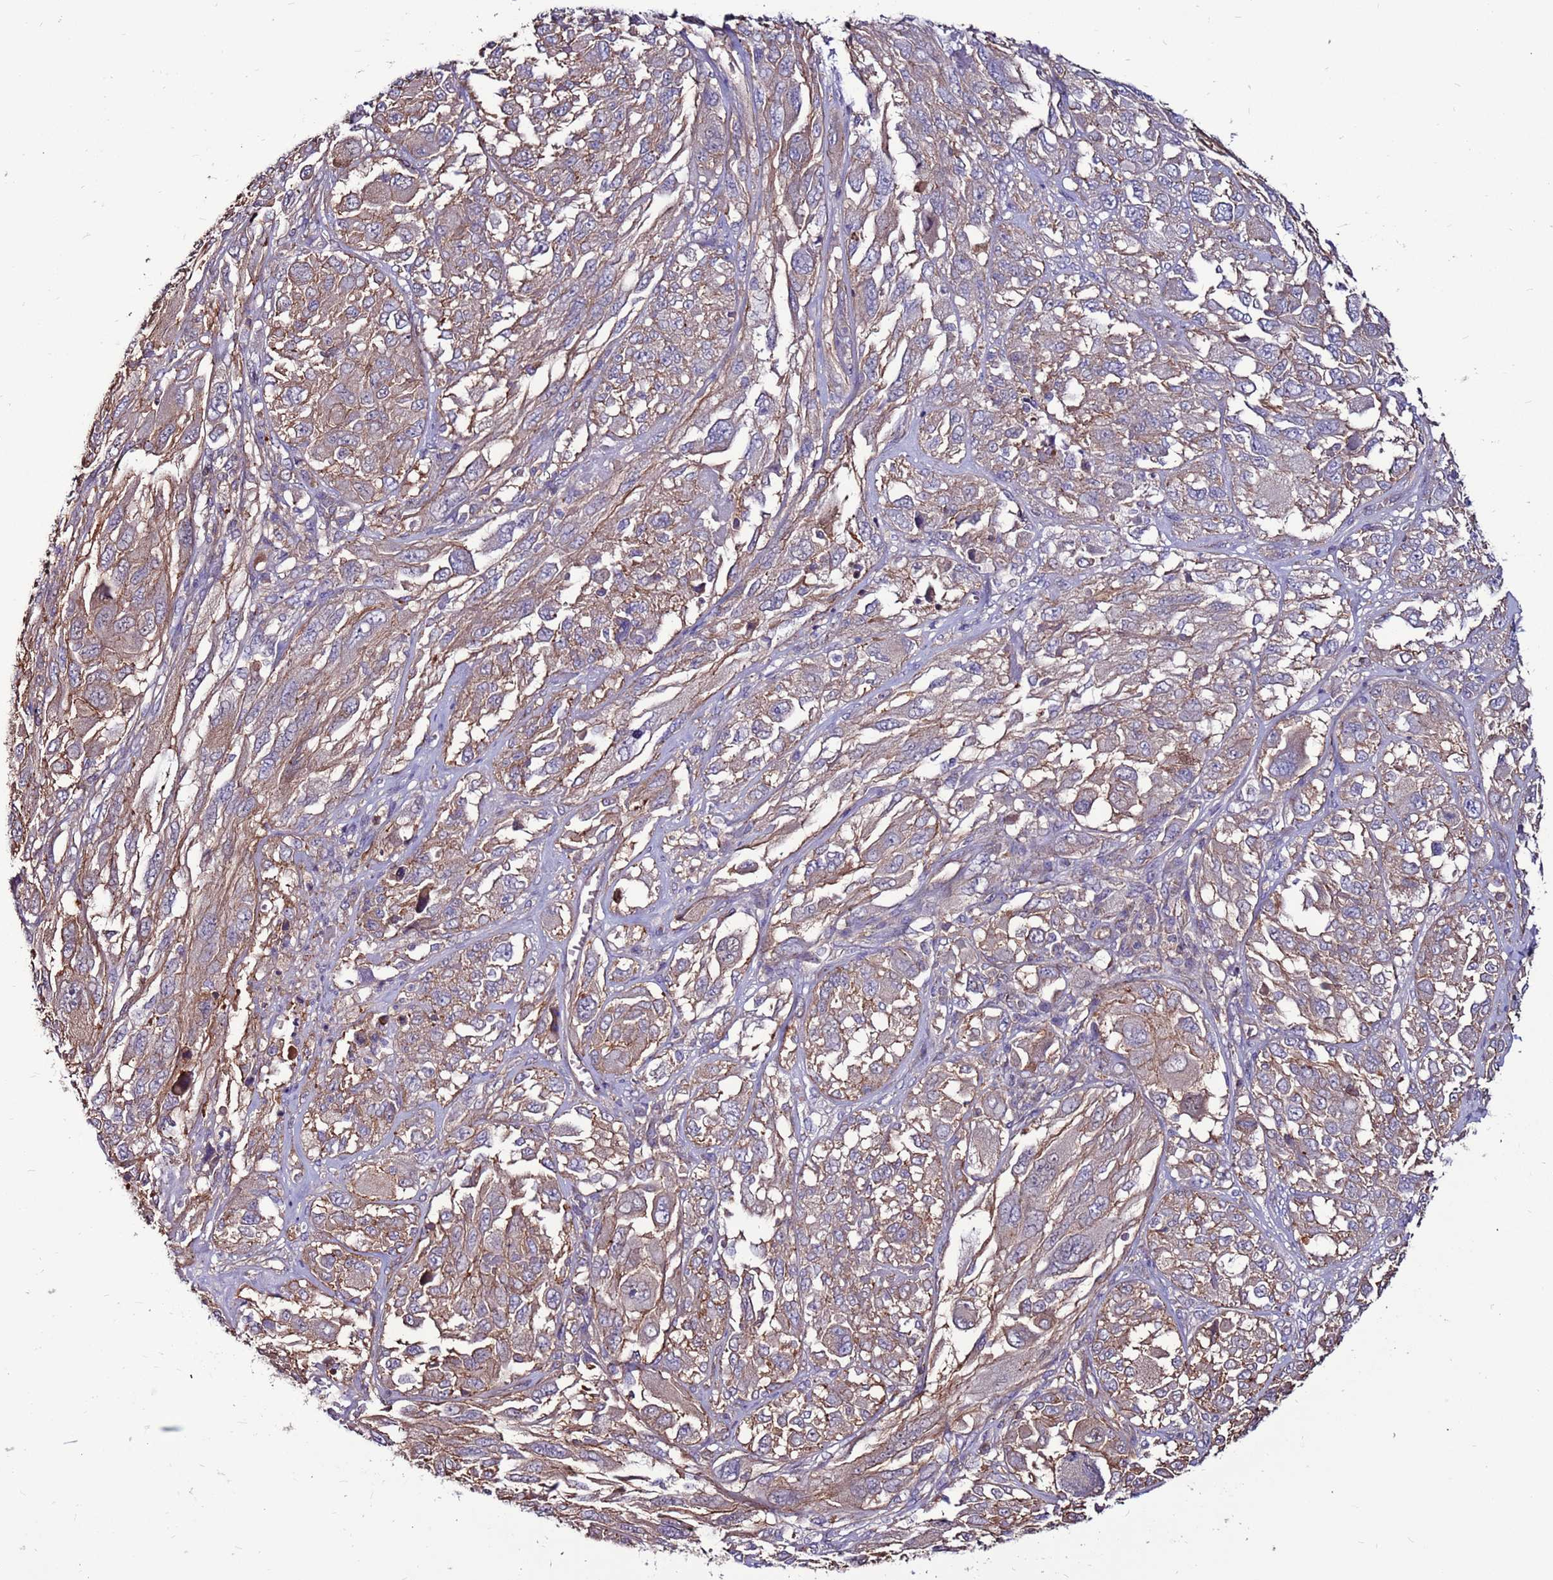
{"staining": {"intensity": "moderate", "quantity": "<25%", "location": "cytoplasmic/membranous"}, "tissue": "melanoma", "cell_type": "Tumor cells", "image_type": "cancer", "snomed": [{"axis": "morphology", "description": "Malignant melanoma, NOS"}, {"axis": "topography", "description": "Skin"}], "caption": "Protein positivity by immunohistochemistry reveals moderate cytoplasmic/membranous expression in about <25% of tumor cells in melanoma. The staining was performed using DAB (3,3'-diaminobenzidine) to visualize the protein expression in brown, while the nuclei were stained in blue with hematoxylin (Magnification: 20x).", "gene": "NRN1L", "patient": {"sex": "female", "age": 91}}